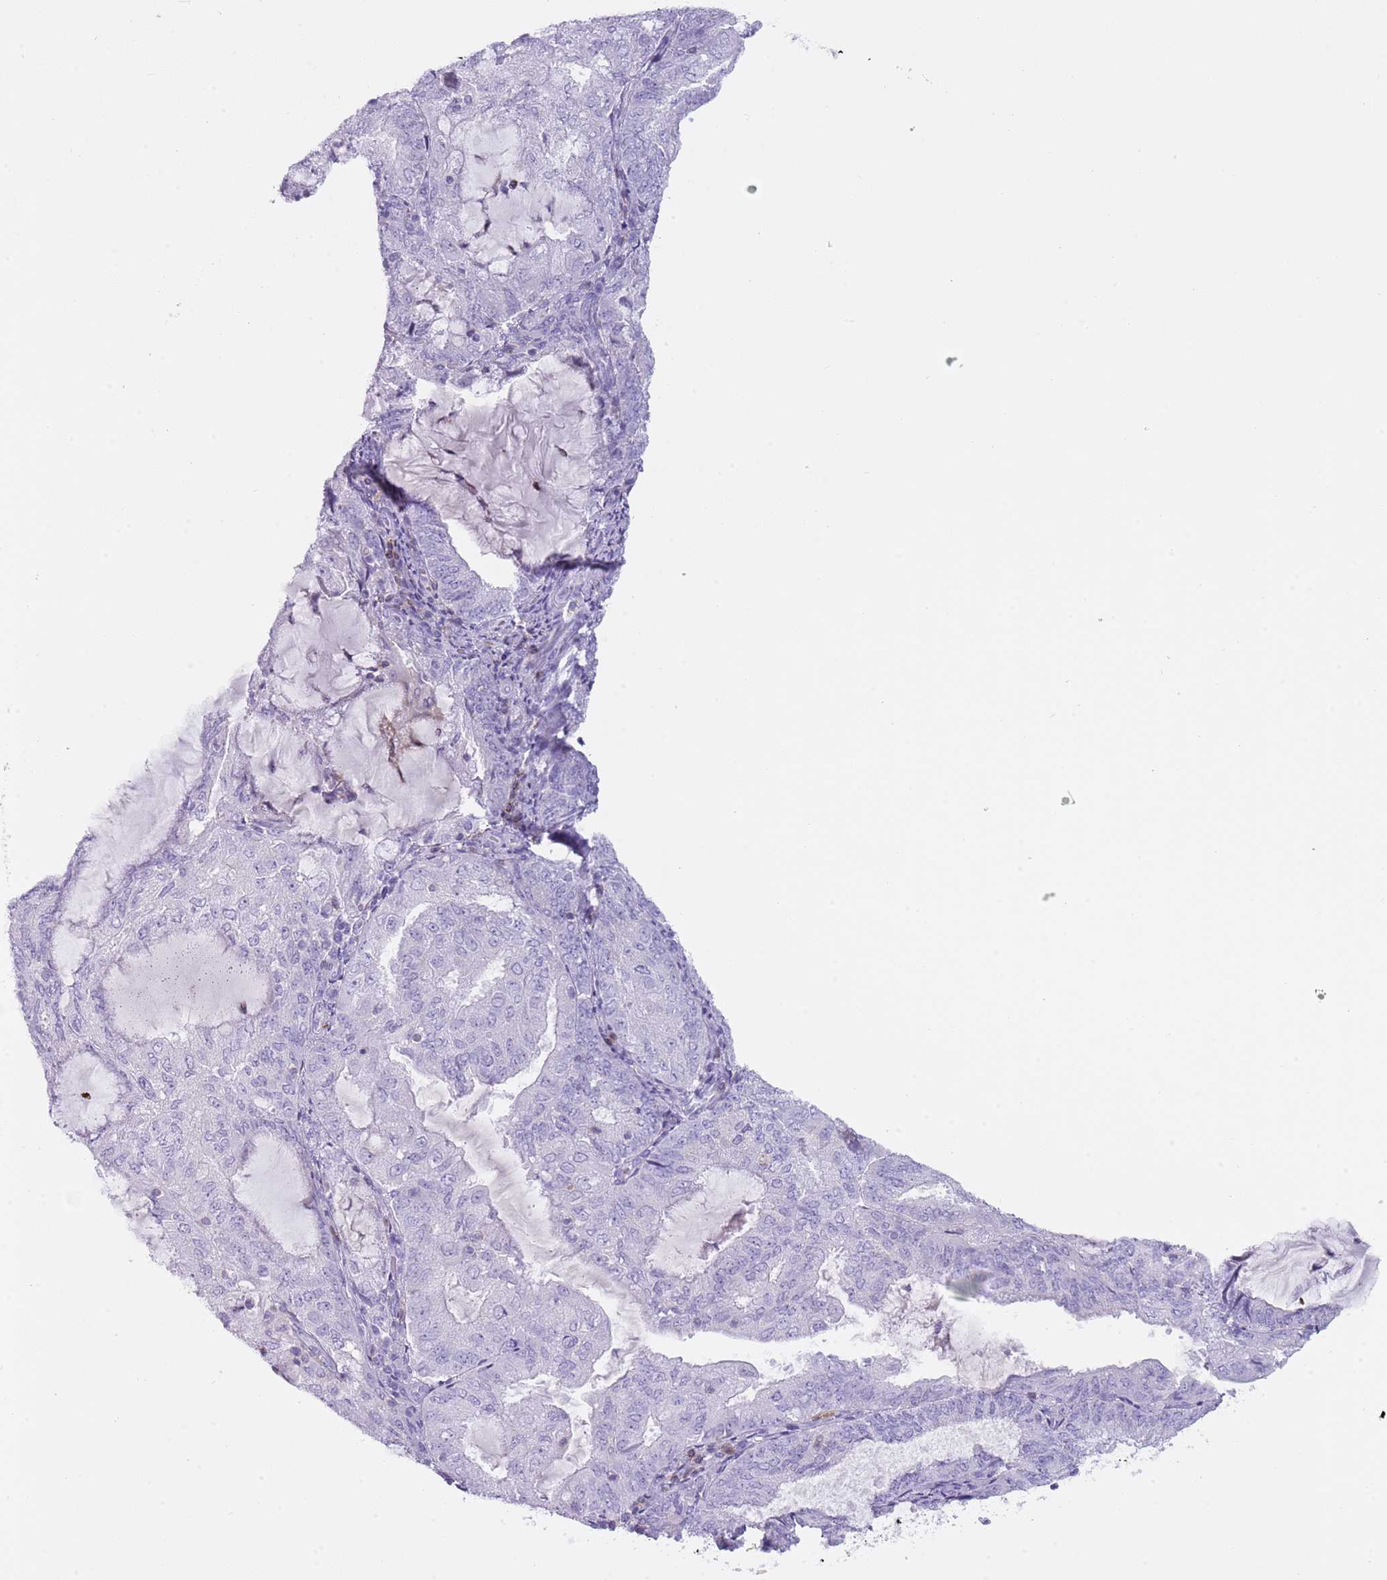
{"staining": {"intensity": "negative", "quantity": "none", "location": "none"}, "tissue": "endometrial cancer", "cell_type": "Tumor cells", "image_type": "cancer", "snomed": [{"axis": "morphology", "description": "Adenocarcinoma, NOS"}, {"axis": "topography", "description": "Endometrium"}], "caption": "A high-resolution image shows immunohistochemistry (IHC) staining of endometrial cancer (adenocarcinoma), which demonstrates no significant expression in tumor cells.", "gene": "NBPF20", "patient": {"sex": "female", "age": 81}}